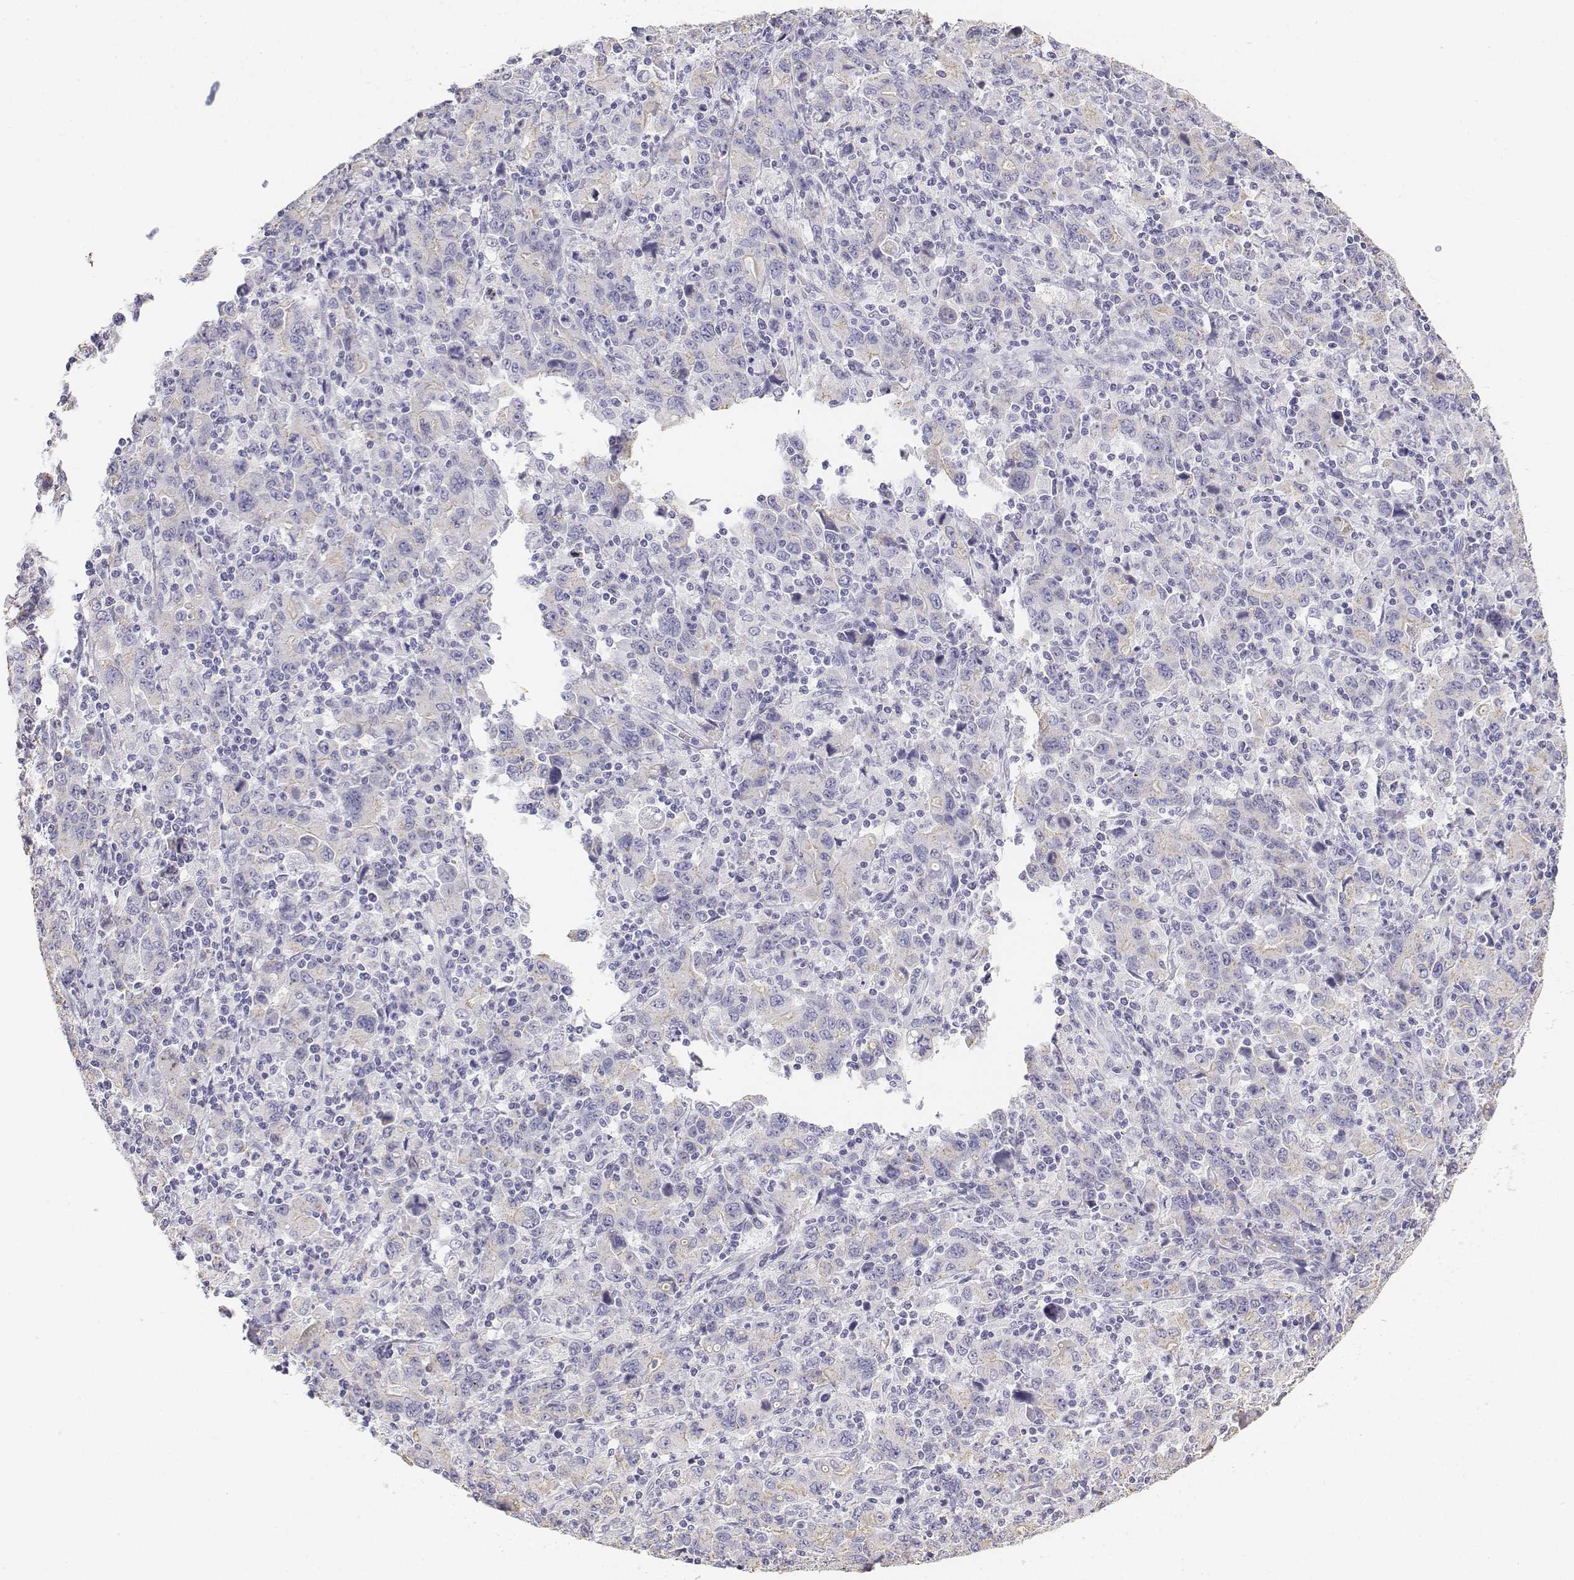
{"staining": {"intensity": "negative", "quantity": "none", "location": "none"}, "tissue": "stomach cancer", "cell_type": "Tumor cells", "image_type": "cancer", "snomed": [{"axis": "morphology", "description": "Adenocarcinoma, NOS"}, {"axis": "topography", "description": "Stomach, upper"}], "caption": "IHC micrograph of stomach cancer stained for a protein (brown), which demonstrates no expression in tumor cells.", "gene": "LGSN", "patient": {"sex": "male", "age": 69}}